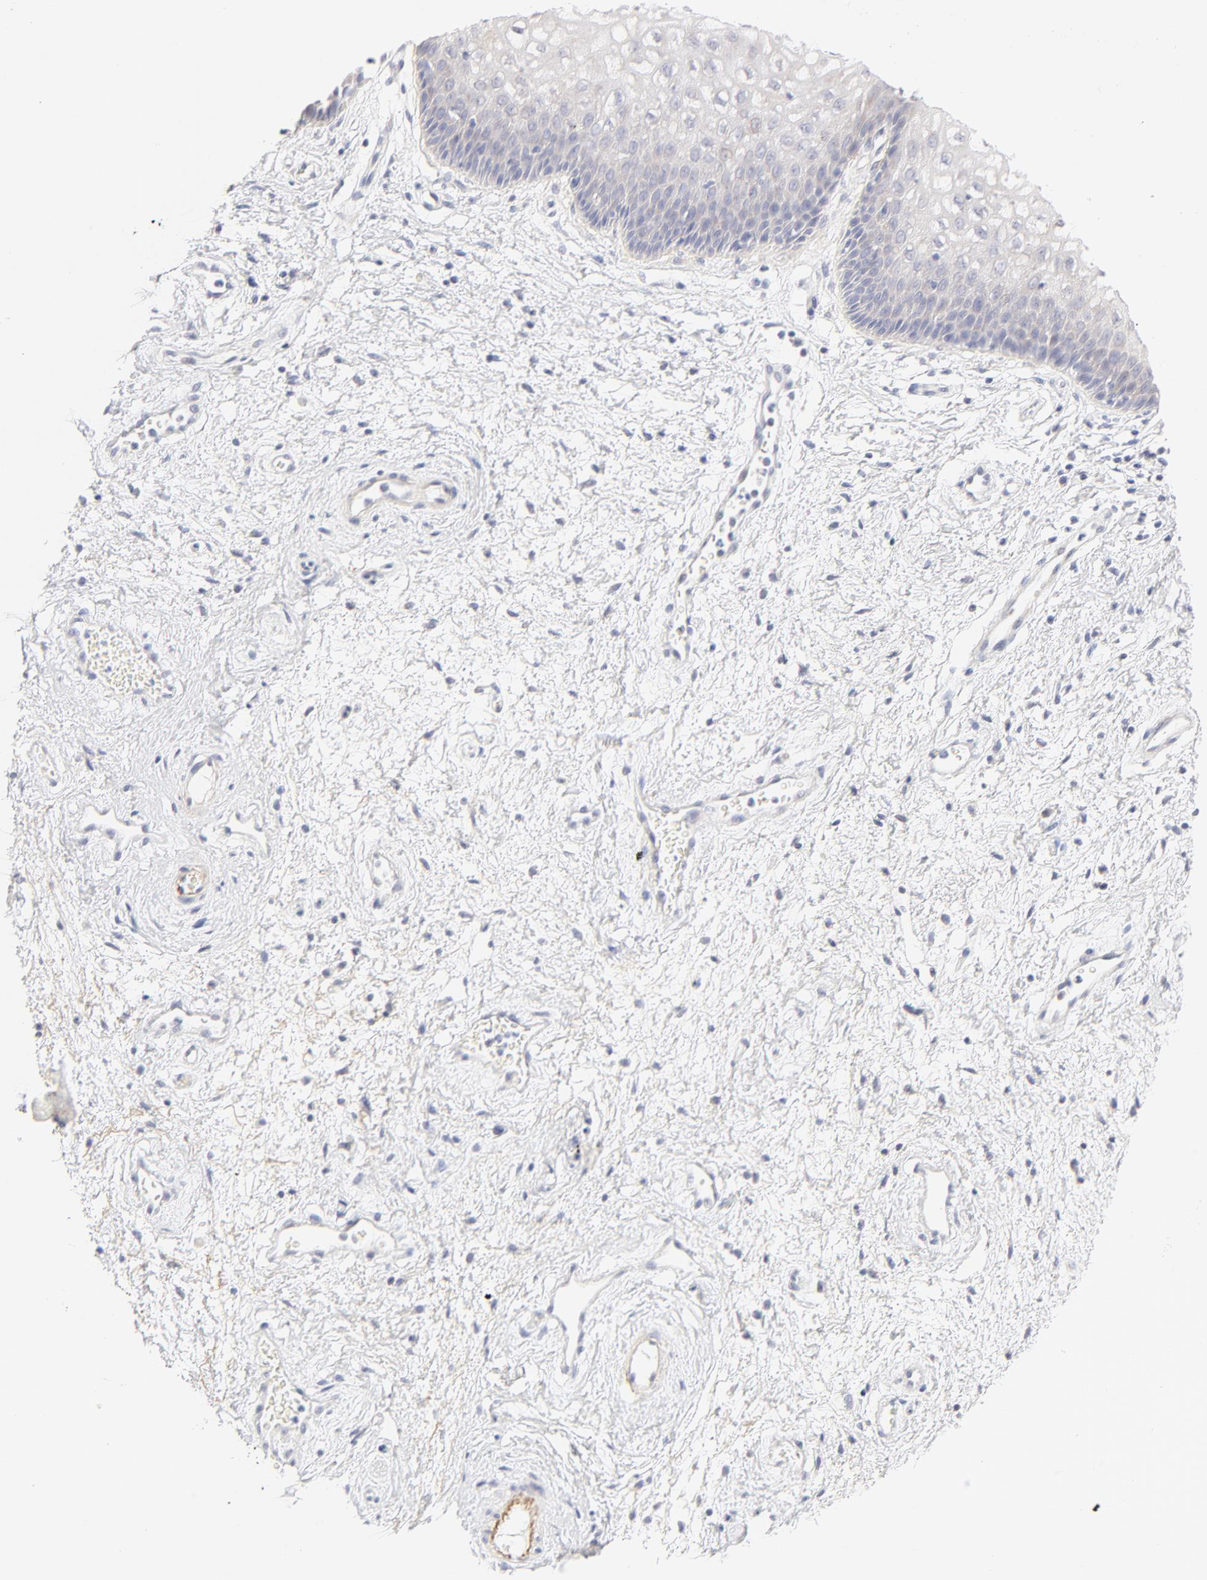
{"staining": {"intensity": "negative", "quantity": "none", "location": "none"}, "tissue": "vagina", "cell_type": "Squamous epithelial cells", "image_type": "normal", "snomed": [{"axis": "morphology", "description": "Normal tissue, NOS"}, {"axis": "topography", "description": "Vagina"}], "caption": "IHC histopathology image of normal vagina: vagina stained with DAB (3,3'-diaminobenzidine) shows no significant protein positivity in squamous epithelial cells.", "gene": "NPNT", "patient": {"sex": "female", "age": 34}}